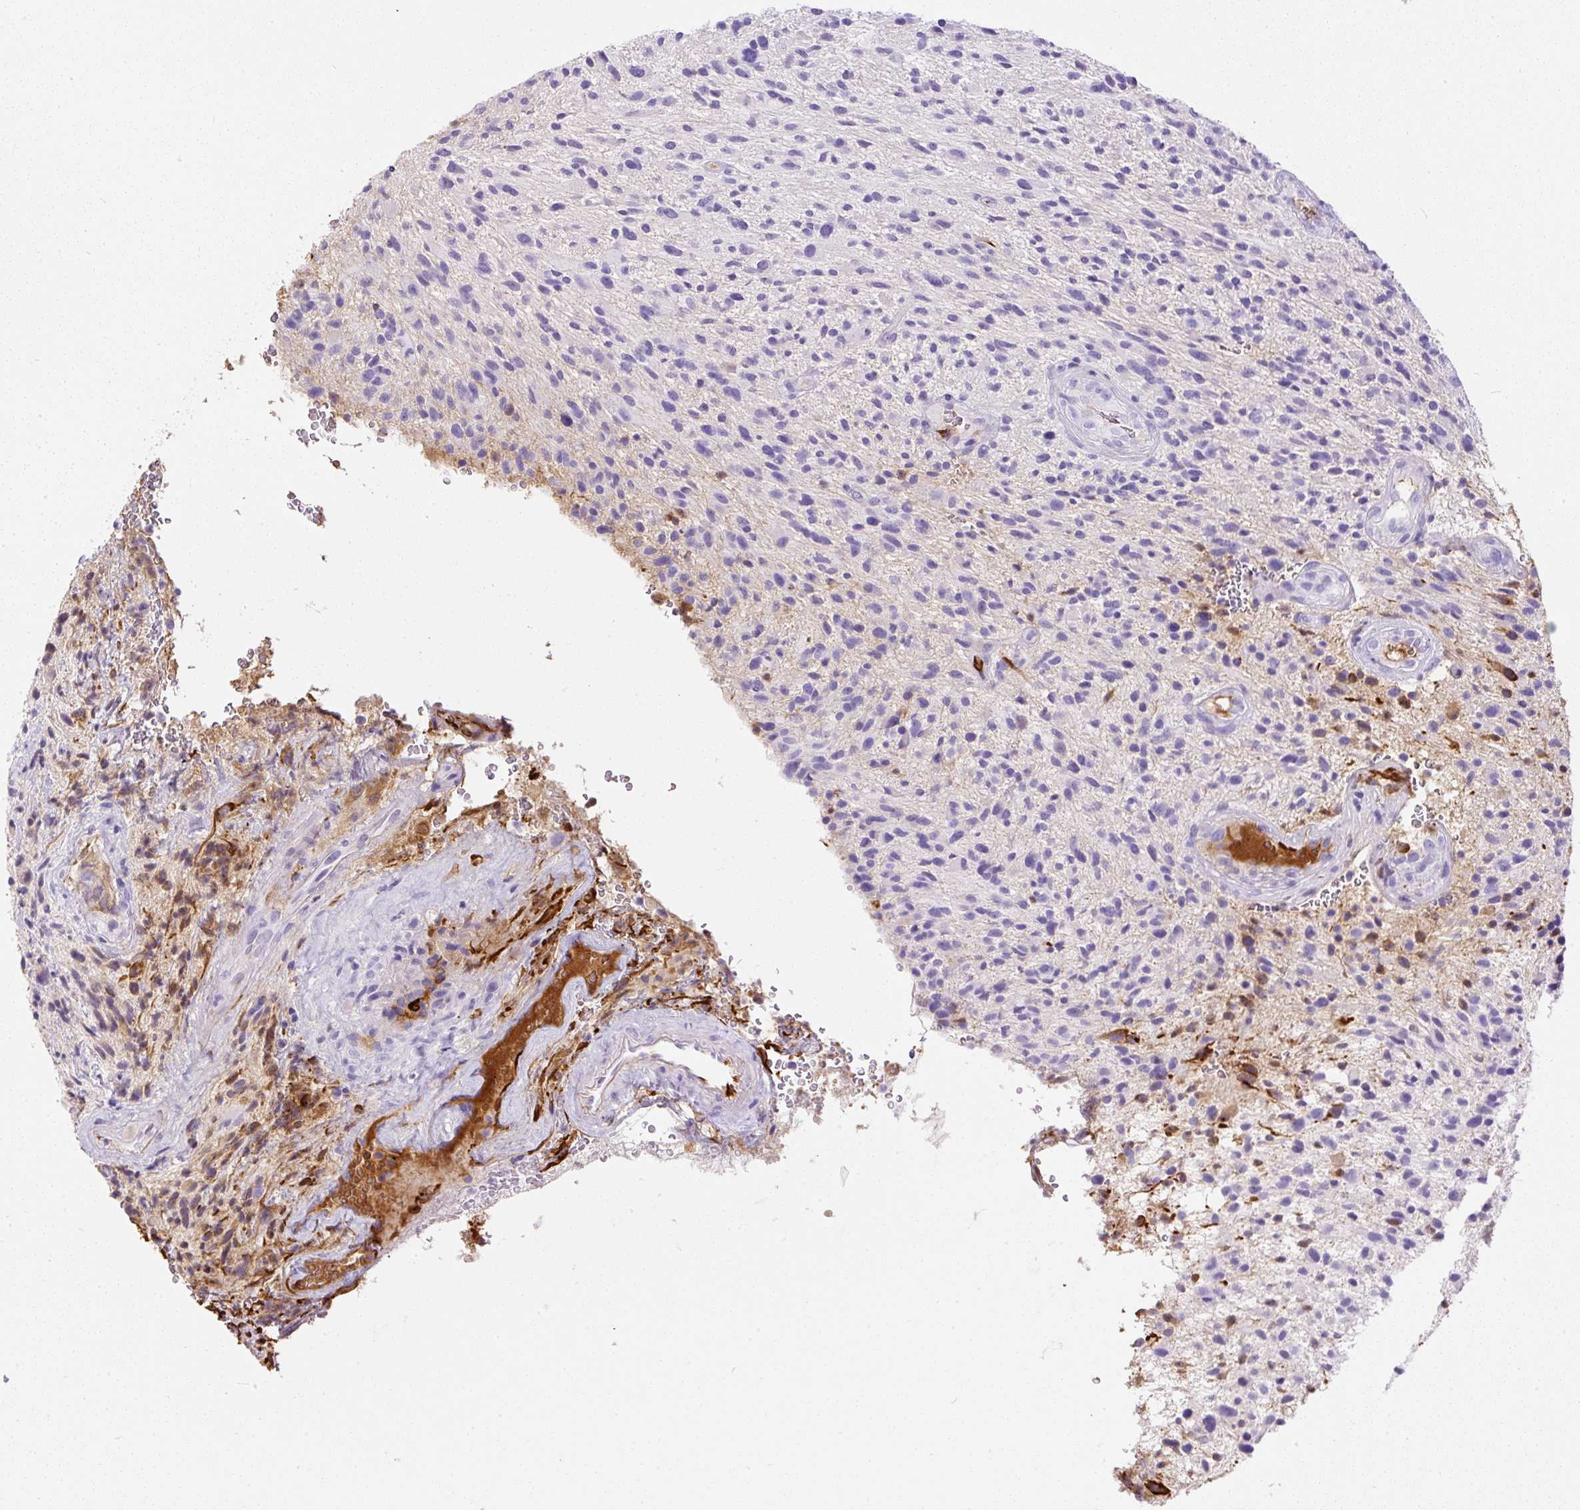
{"staining": {"intensity": "negative", "quantity": "none", "location": "none"}, "tissue": "glioma", "cell_type": "Tumor cells", "image_type": "cancer", "snomed": [{"axis": "morphology", "description": "Glioma, malignant, High grade"}, {"axis": "topography", "description": "Brain"}], "caption": "Glioma stained for a protein using IHC reveals no staining tumor cells.", "gene": "APCS", "patient": {"sex": "male", "age": 47}}